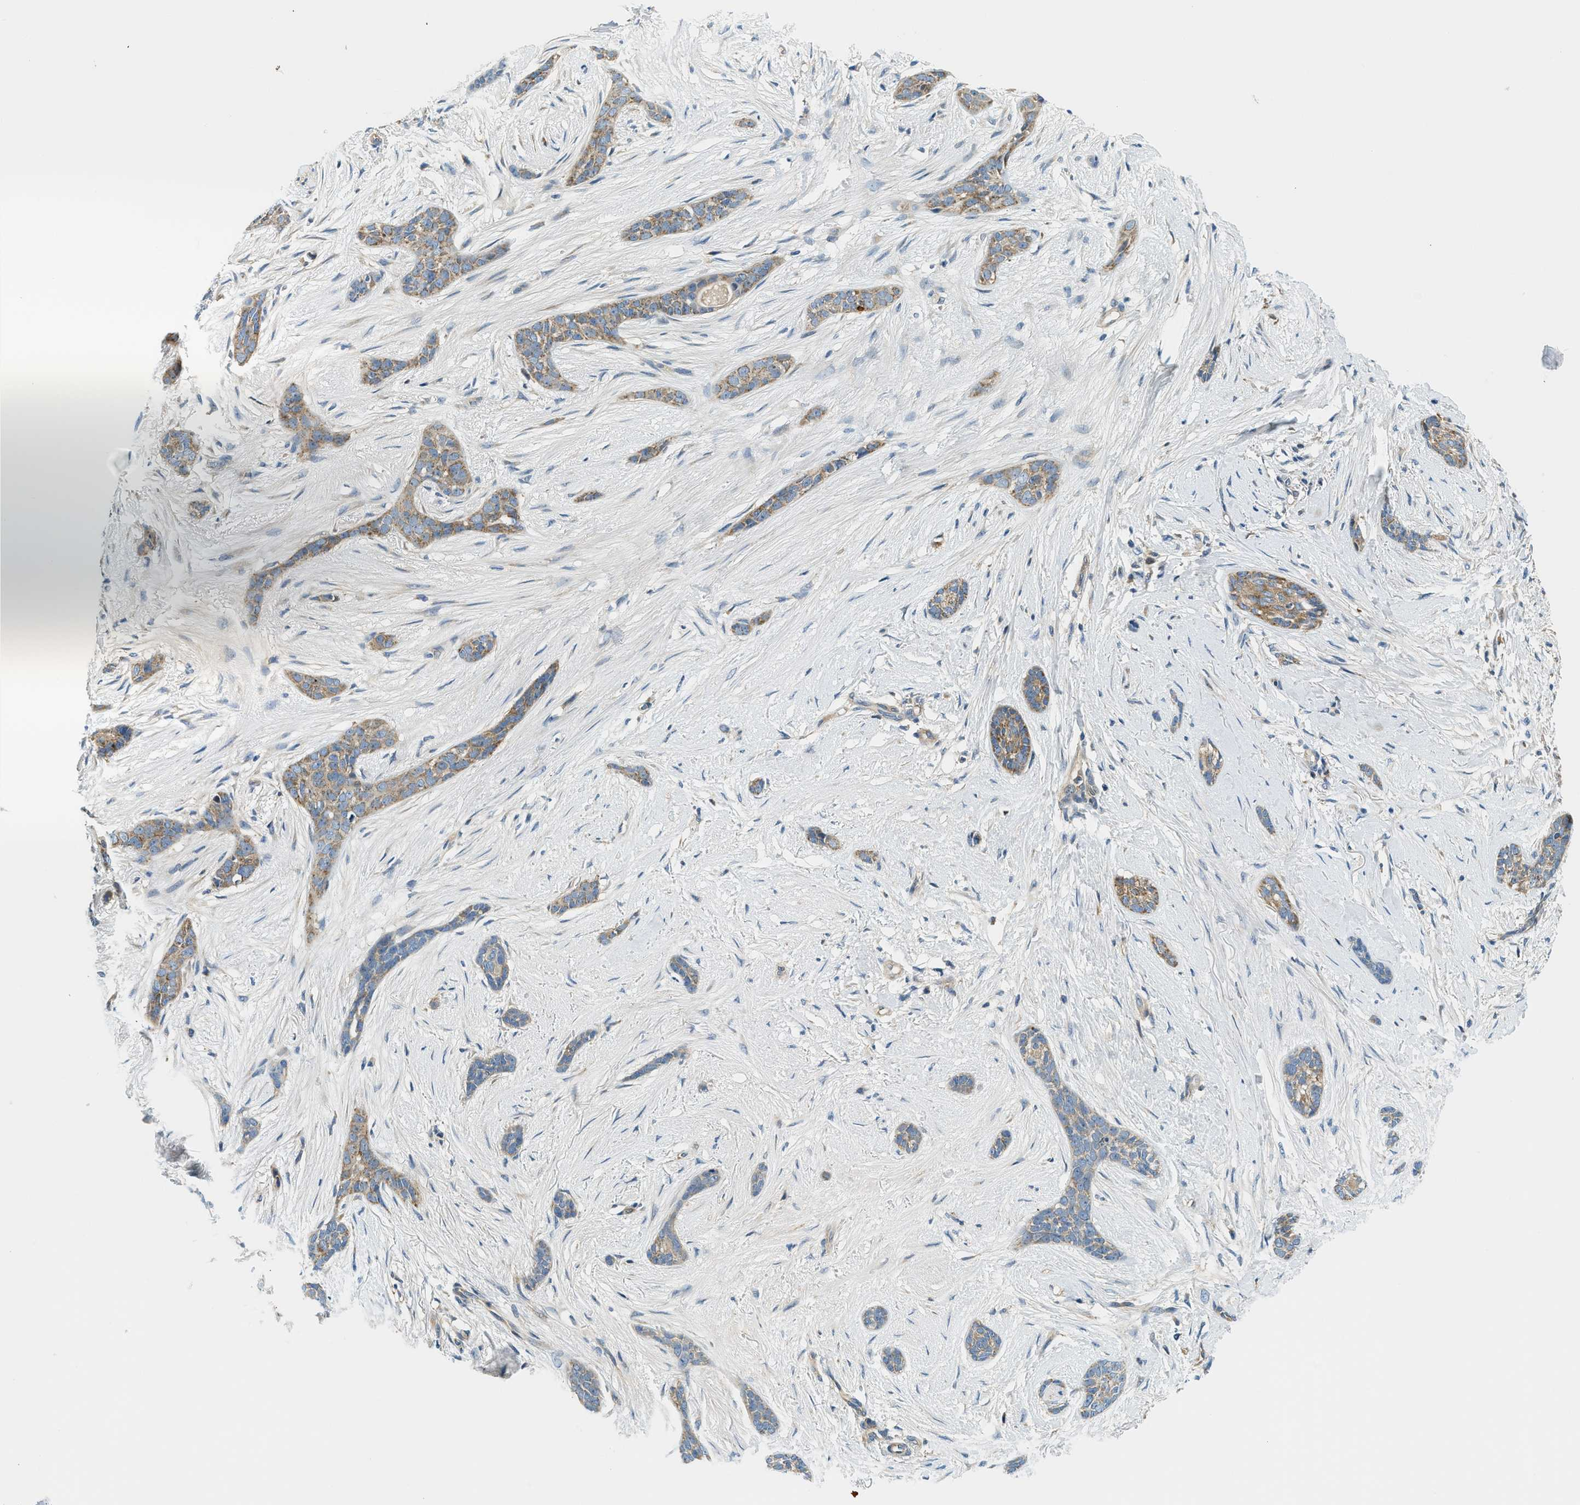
{"staining": {"intensity": "weak", "quantity": ">75%", "location": "cytoplasmic/membranous"}, "tissue": "skin cancer", "cell_type": "Tumor cells", "image_type": "cancer", "snomed": [{"axis": "morphology", "description": "Basal cell carcinoma"}, {"axis": "morphology", "description": "Adnexal tumor, benign"}, {"axis": "topography", "description": "Skin"}], "caption": "Weak cytoplasmic/membranous protein positivity is identified in about >75% of tumor cells in skin basal cell carcinoma.", "gene": "KCNK1", "patient": {"sex": "female", "age": 42}}